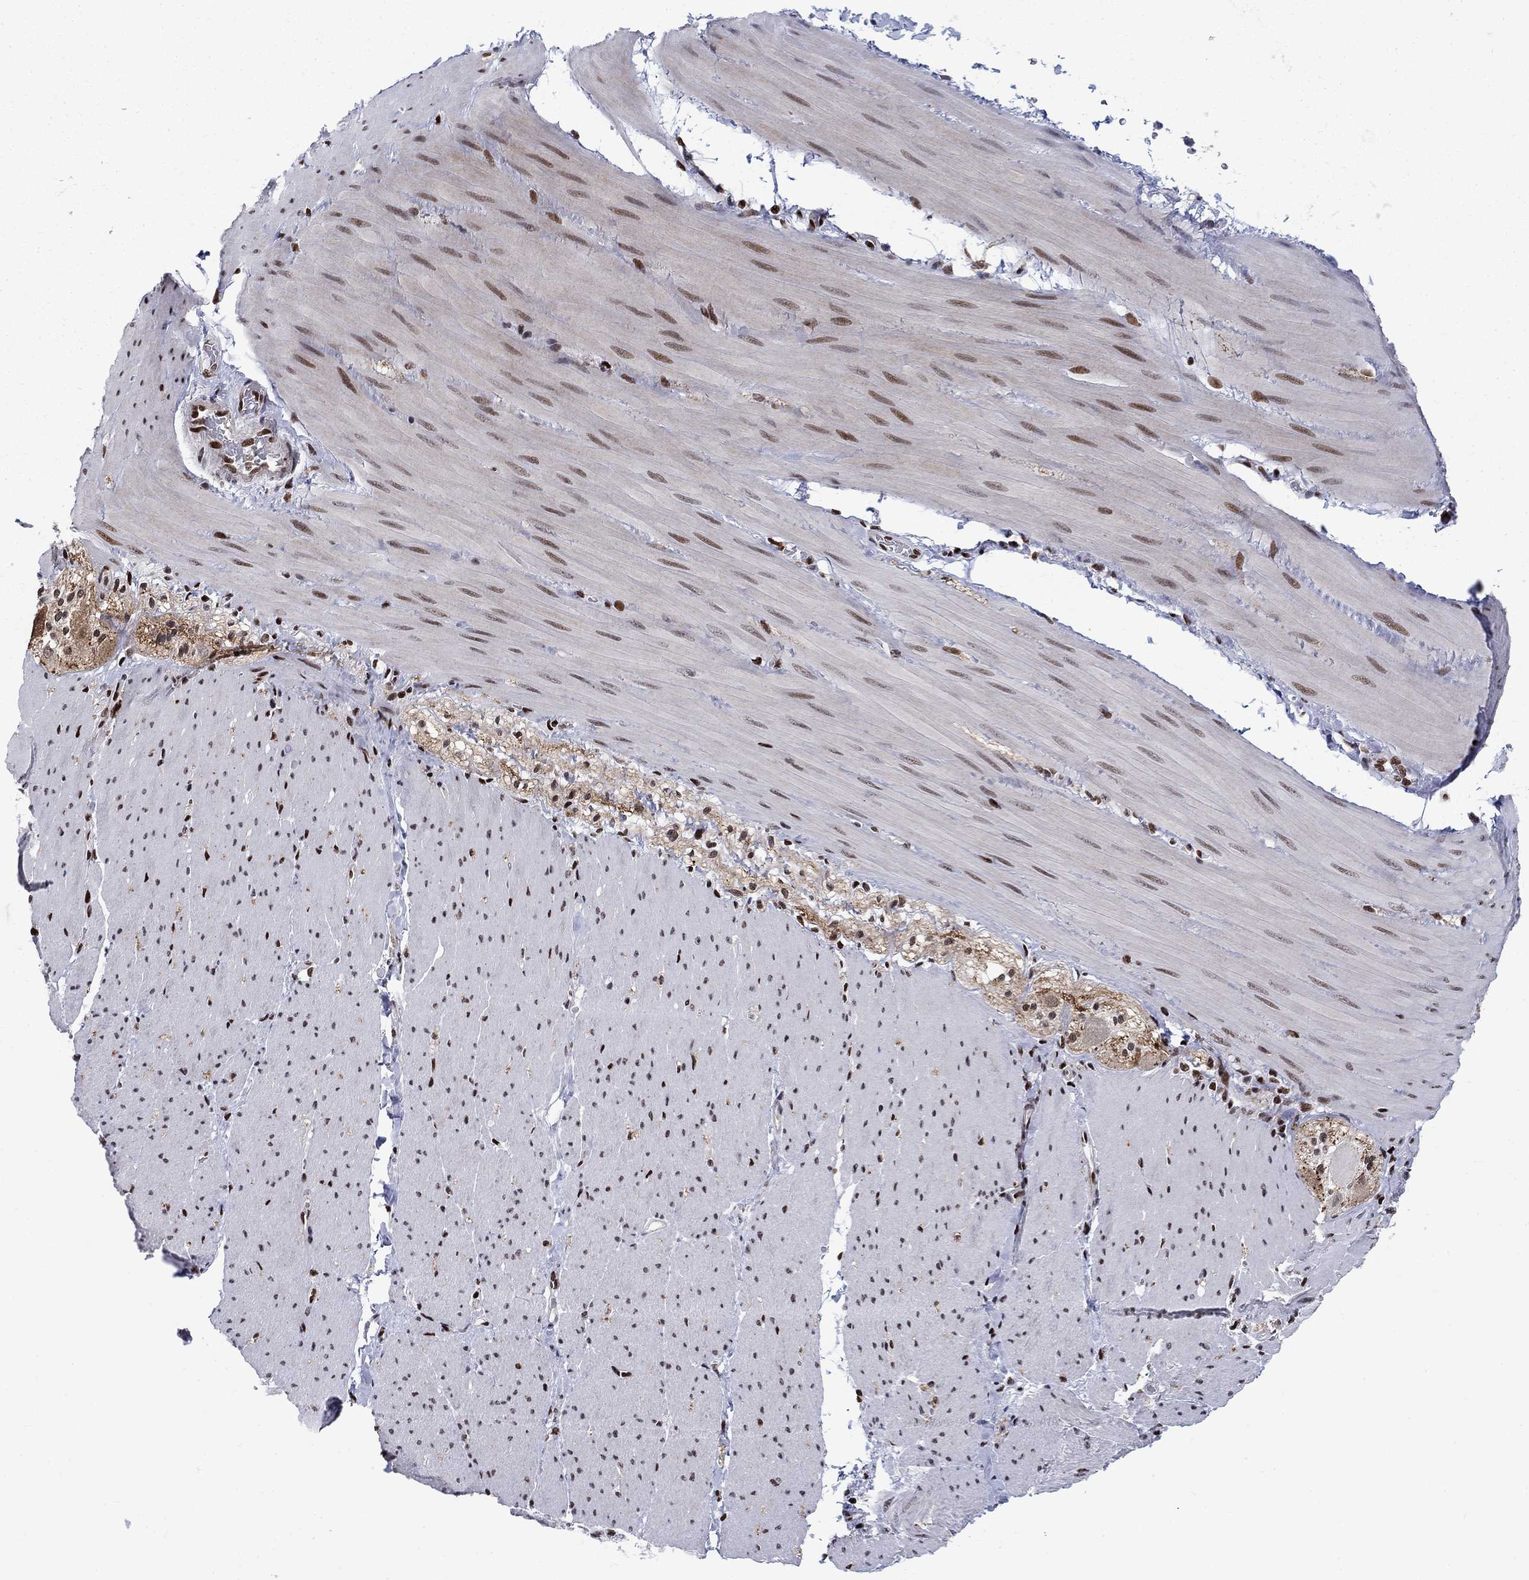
{"staining": {"intensity": "strong", "quantity": "25%-75%", "location": "nuclear"}, "tissue": "soft tissue", "cell_type": "Fibroblasts", "image_type": "normal", "snomed": [{"axis": "morphology", "description": "Normal tissue, NOS"}, {"axis": "topography", "description": "Smooth muscle"}, {"axis": "topography", "description": "Duodenum"}, {"axis": "topography", "description": "Peripheral nerve tissue"}], "caption": "Strong nuclear expression is identified in about 25%-75% of fibroblasts in normal soft tissue. Using DAB (3,3'-diaminobenzidine) (brown) and hematoxylin (blue) stains, captured at high magnification using brightfield microscopy.", "gene": "RPRD1B", "patient": {"sex": "female", "age": 61}}